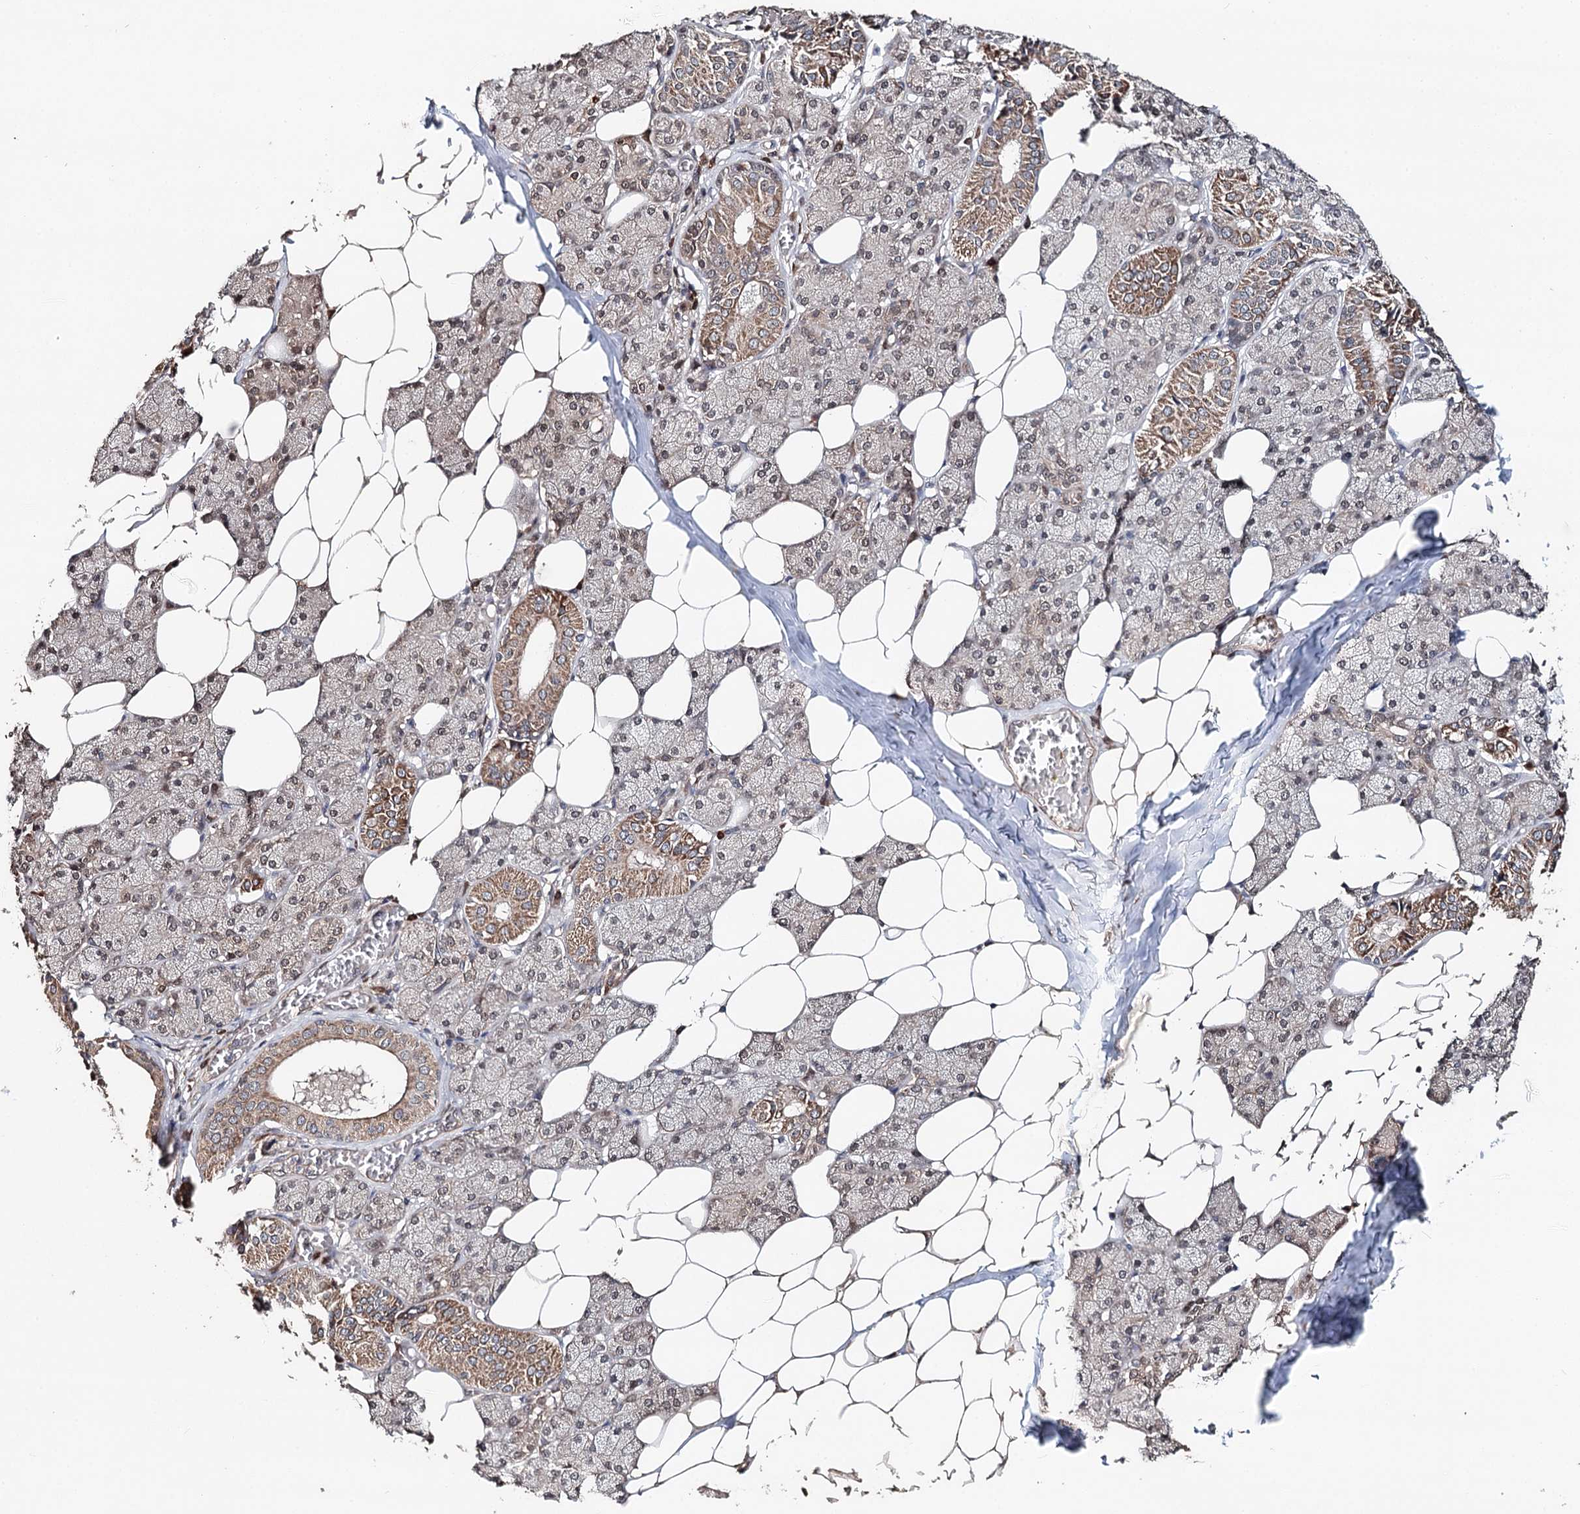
{"staining": {"intensity": "moderate", "quantity": "<25%", "location": "cytoplasmic/membranous"}, "tissue": "salivary gland", "cell_type": "Glandular cells", "image_type": "normal", "snomed": [{"axis": "morphology", "description": "Normal tissue, NOS"}, {"axis": "topography", "description": "Salivary gland"}], "caption": "Salivary gland stained with DAB (3,3'-diaminobenzidine) immunohistochemistry (IHC) demonstrates low levels of moderate cytoplasmic/membranous positivity in about <25% of glandular cells. Using DAB (3,3'-diaminobenzidine) (brown) and hematoxylin (blue) stains, captured at high magnification using brightfield microscopy.", "gene": "NOPCHAP1", "patient": {"sex": "female", "age": 33}}